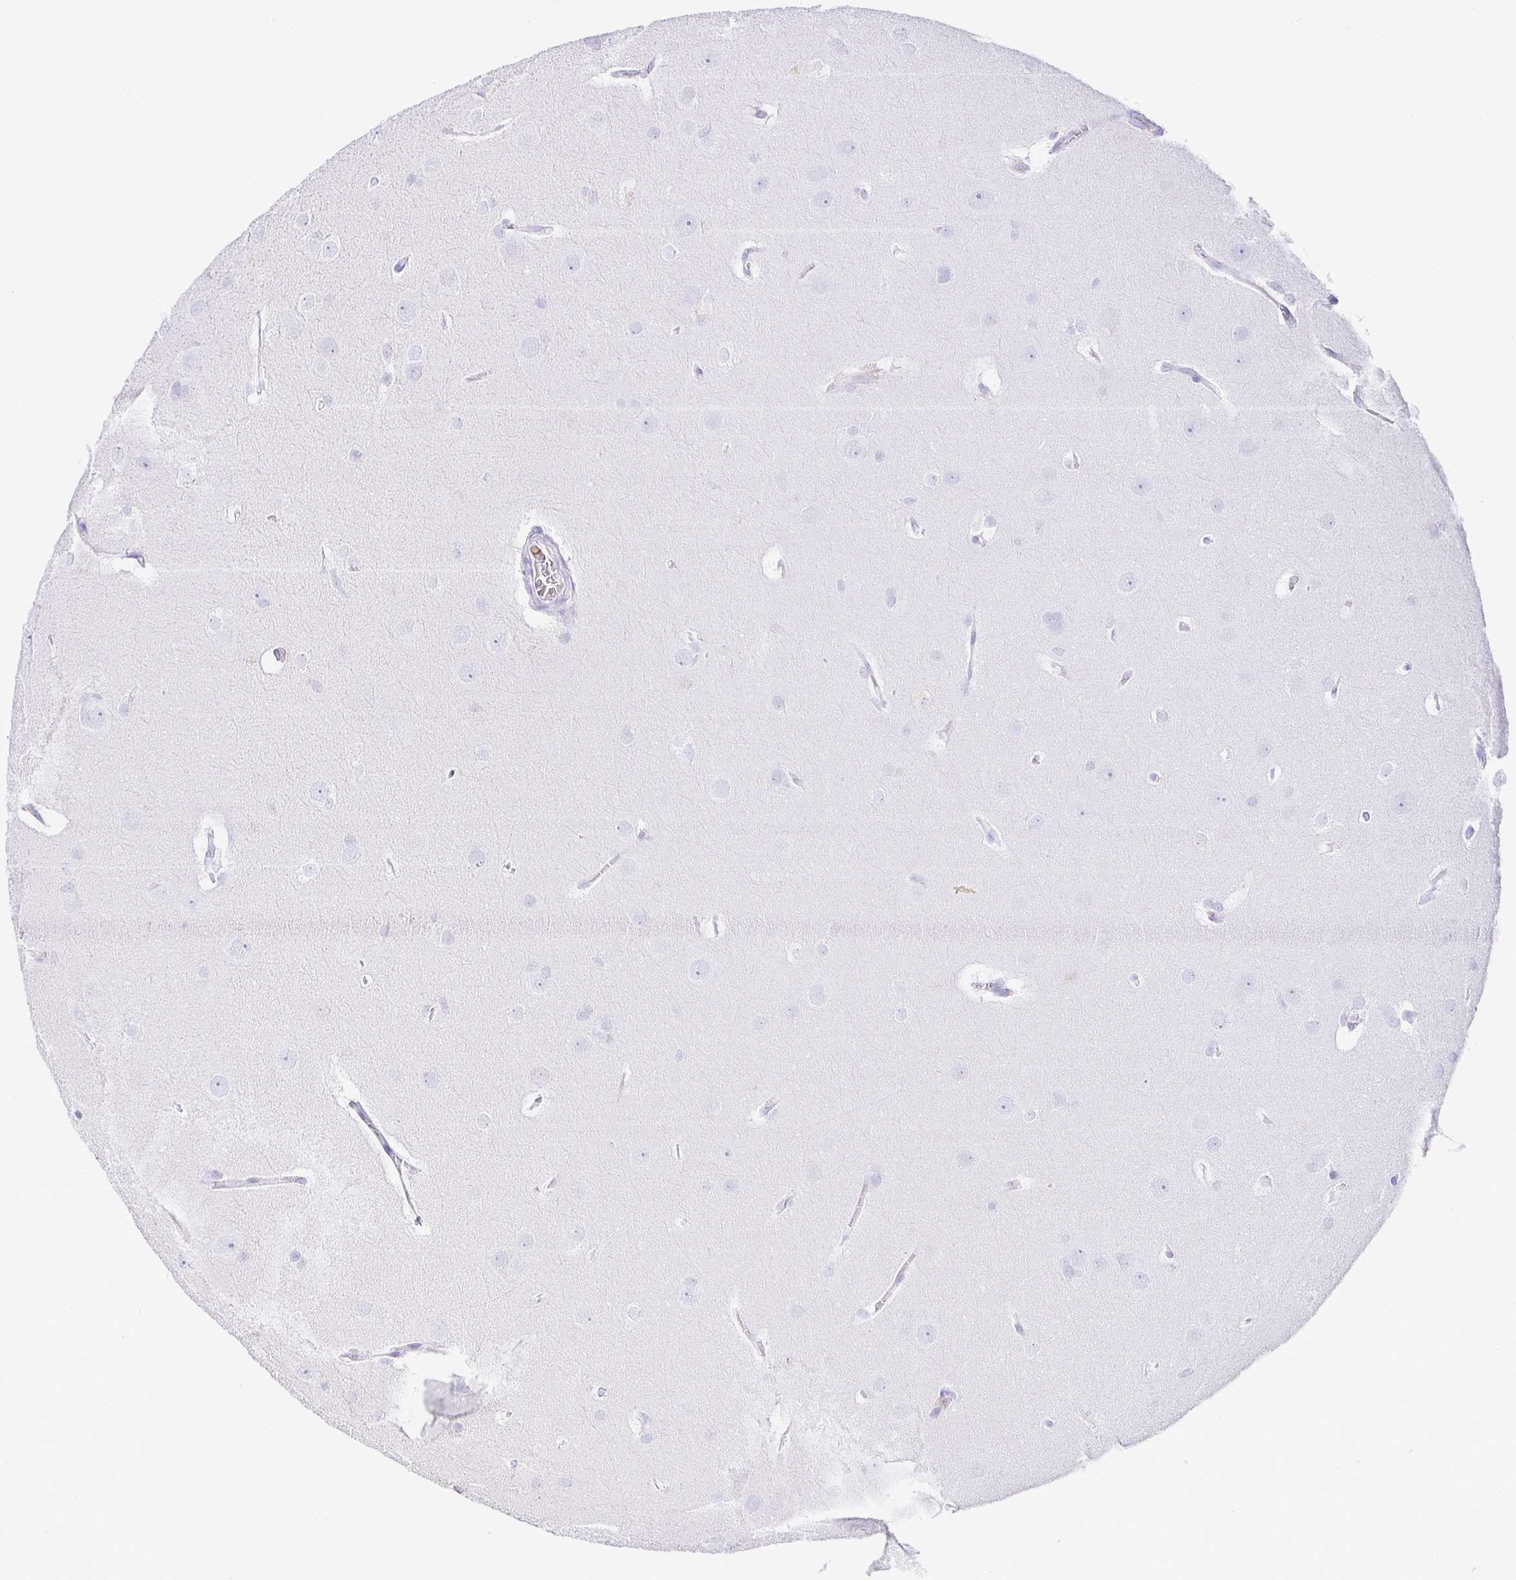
{"staining": {"intensity": "negative", "quantity": "none", "location": "none"}, "tissue": "glioma", "cell_type": "Tumor cells", "image_type": "cancer", "snomed": [{"axis": "morphology", "description": "Glioma, malignant, Low grade"}, {"axis": "topography", "description": "Brain"}], "caption": "Histopathology image shows no protein expression in tumor cells of malignant low-grade glioma tissue.", "gene": "CD5", "patient": {"sex": "female", "age": 34}}